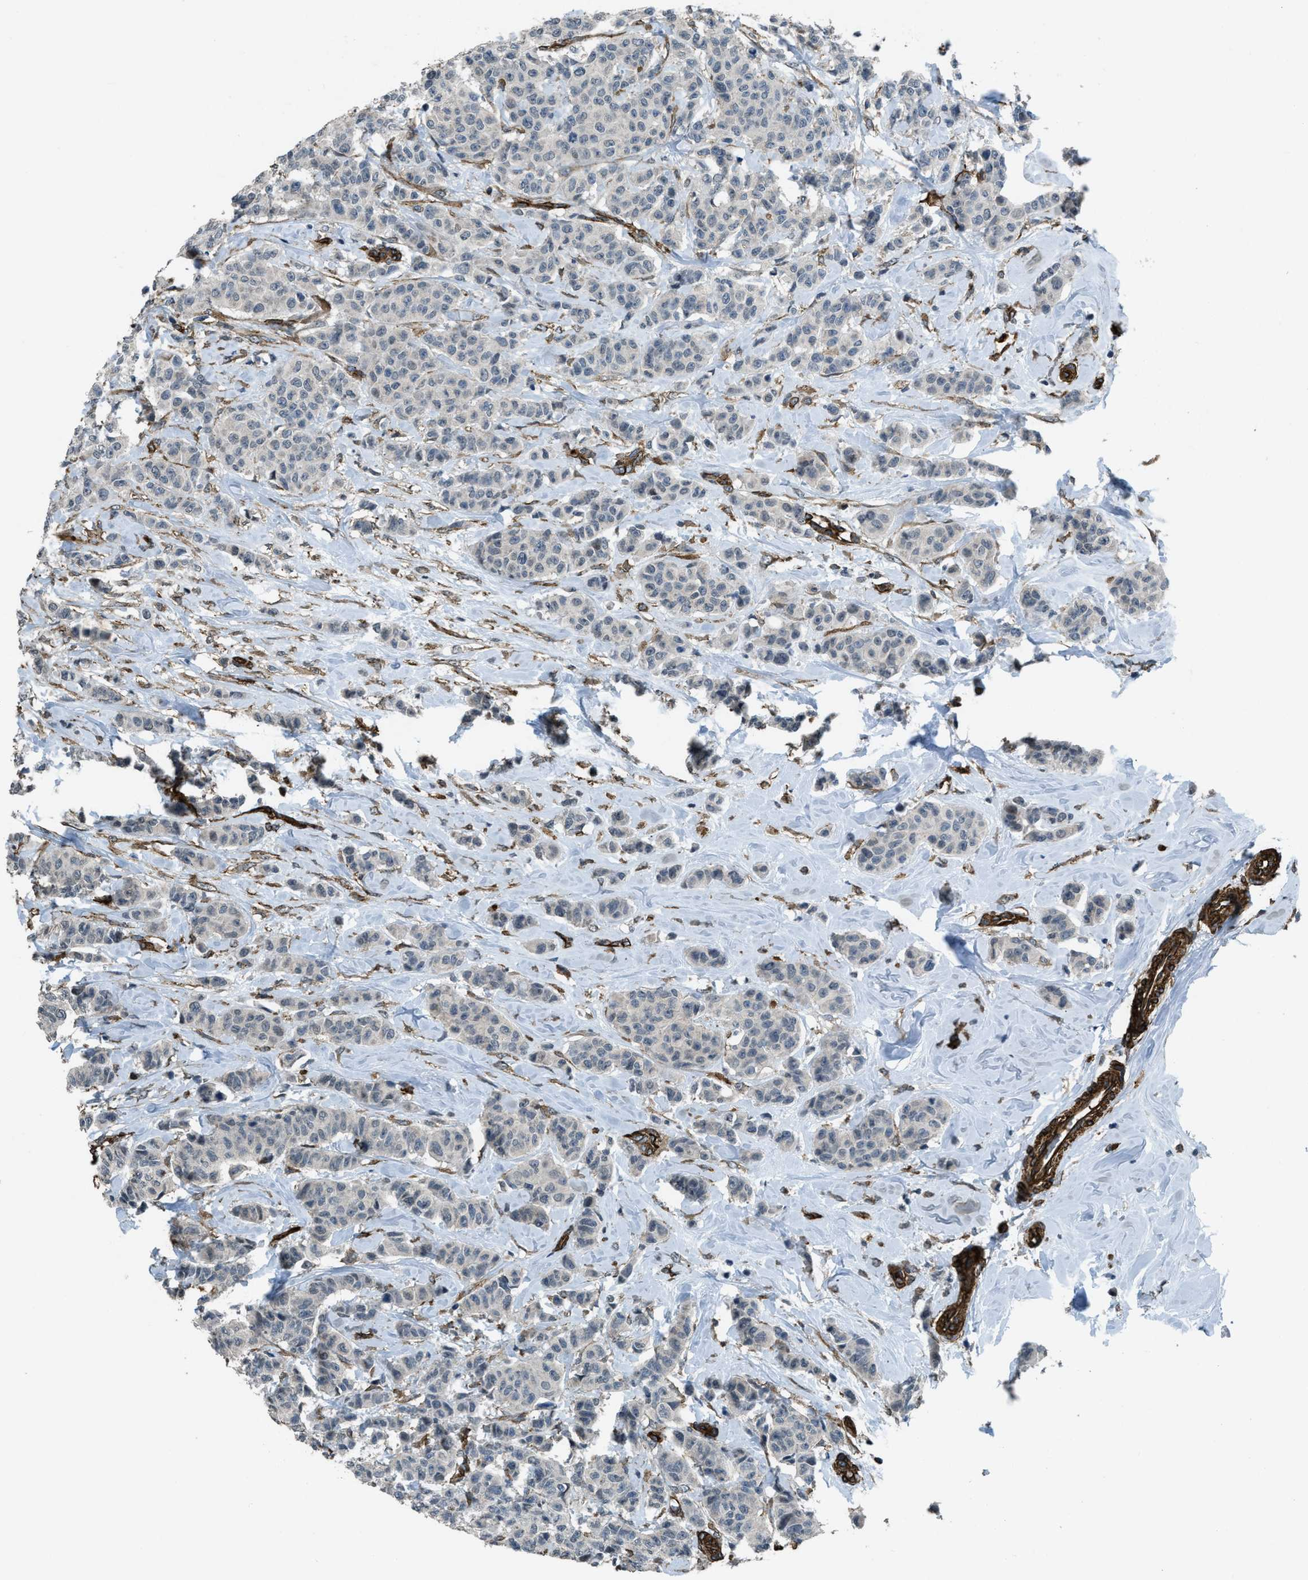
{"staining": {"intensity": "negative", "quantity": "none", "location": "none"}, "tissue": "breast cancer", "cell_type": "Tumor cells", "image_type": "cancer", "snomed": [{"axis": "morphology", "description": "Normal tissue, NOS"}, {"axis": "morphology", "description": "Duct carcinoma"}, {"axis": "topography", "description": "Breast"}], "caption": "High power microscopy photomicrograph of an IHC image of breast infiltrating ductal carcinoma, revealing no significant staining in tumor cells. (IHC, brightfield microscopy, high magnification).", "gene": "NMB", "patient": {"sex": "female", "age": 40}}